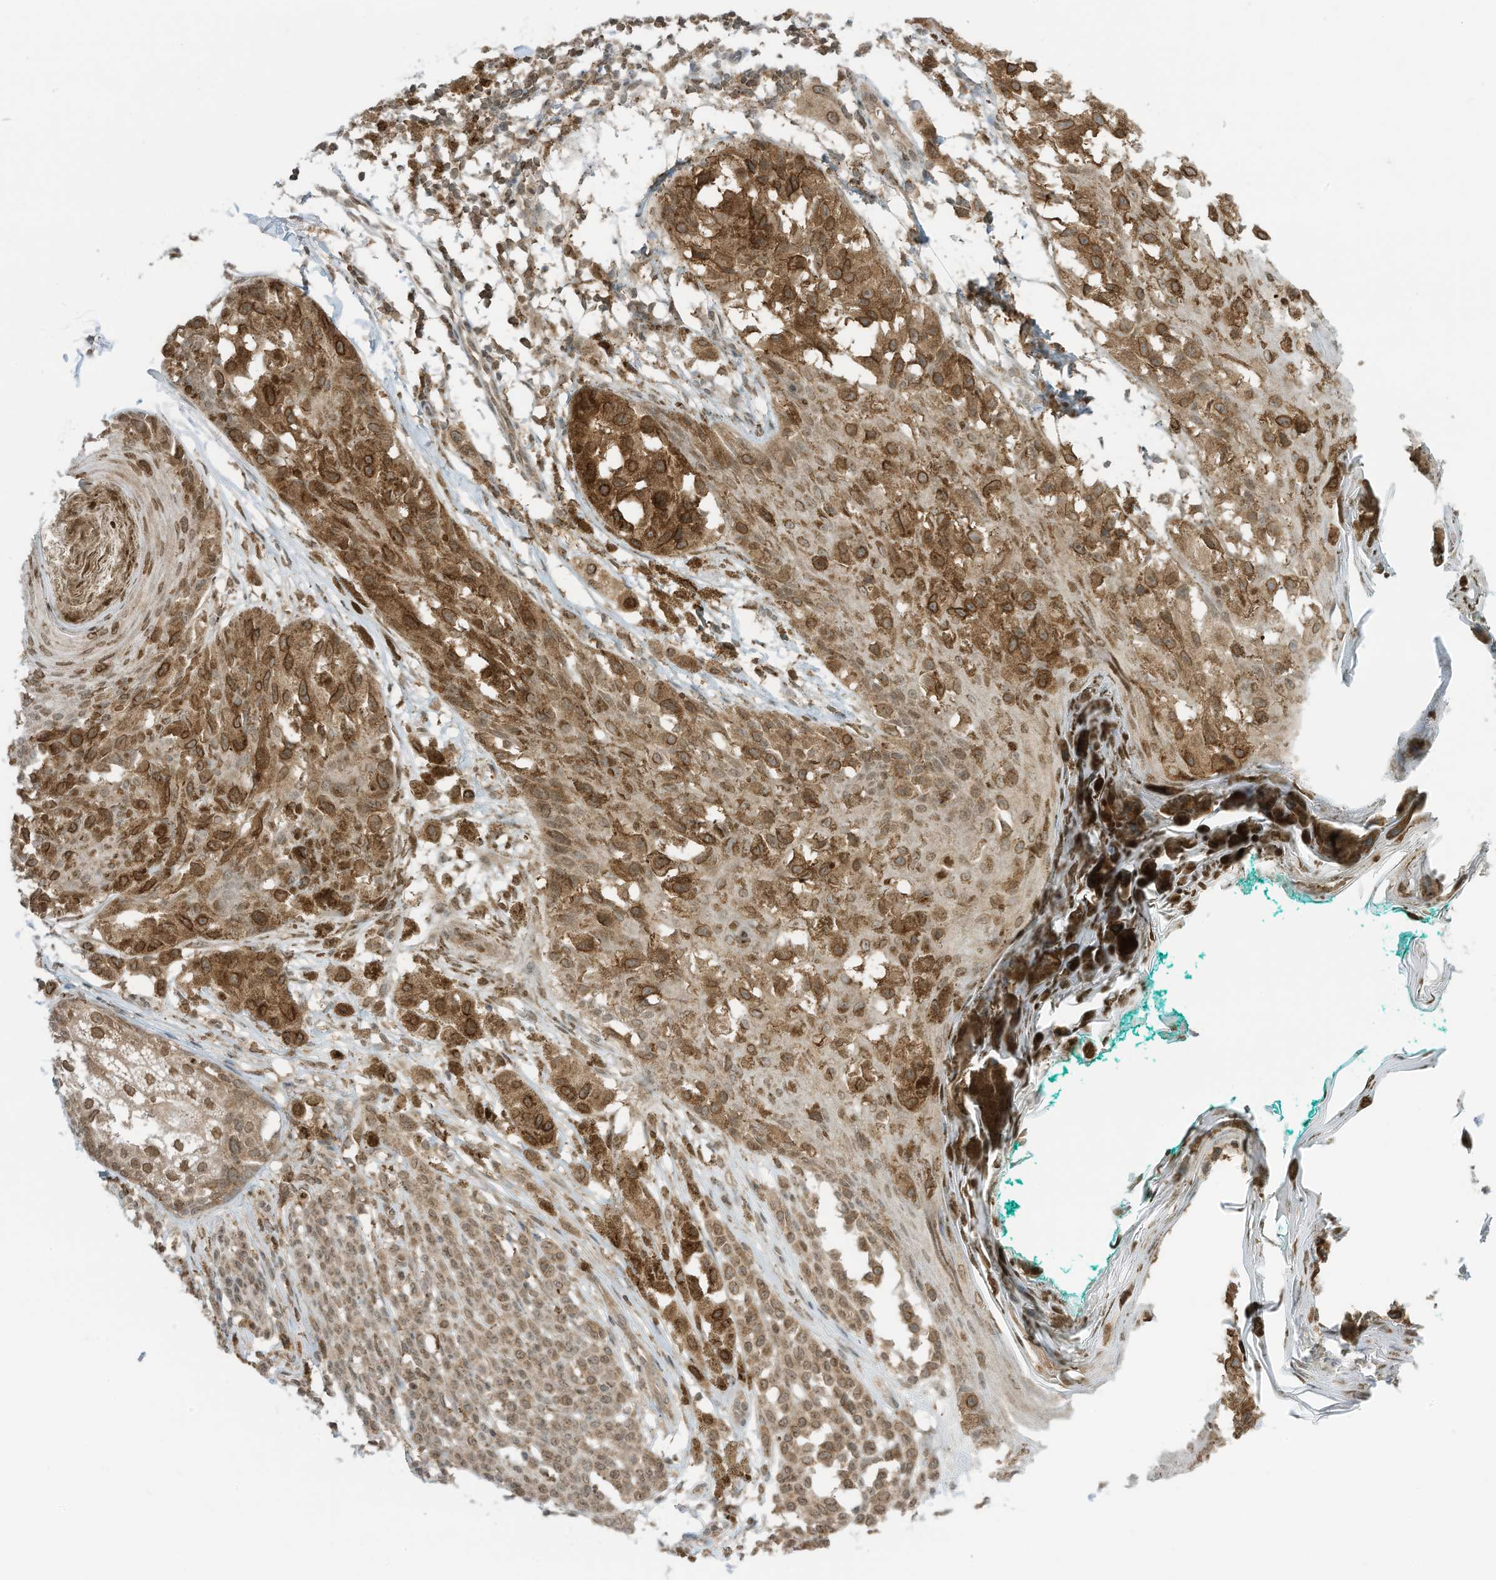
{"staining": {"intensity": "strong", "quantity": ">75%", "location": "cytoplasmic/membranous"}, "tissue": "melanoma", "cell_type": "Tumor cells", "image_type": "cancer", "snomed": [{"axis": "morphology", "description": "Malignant melanoma, NOS"}, {"axis": "topography", "description": "Skin of leg"}], "caption": "A brown stain labels strong cytoplasmic/membranous expression of a protein in human melanoma tumor cells.", "gene": "KPNB1", "patient": {"sex": "female", "age": 72}}